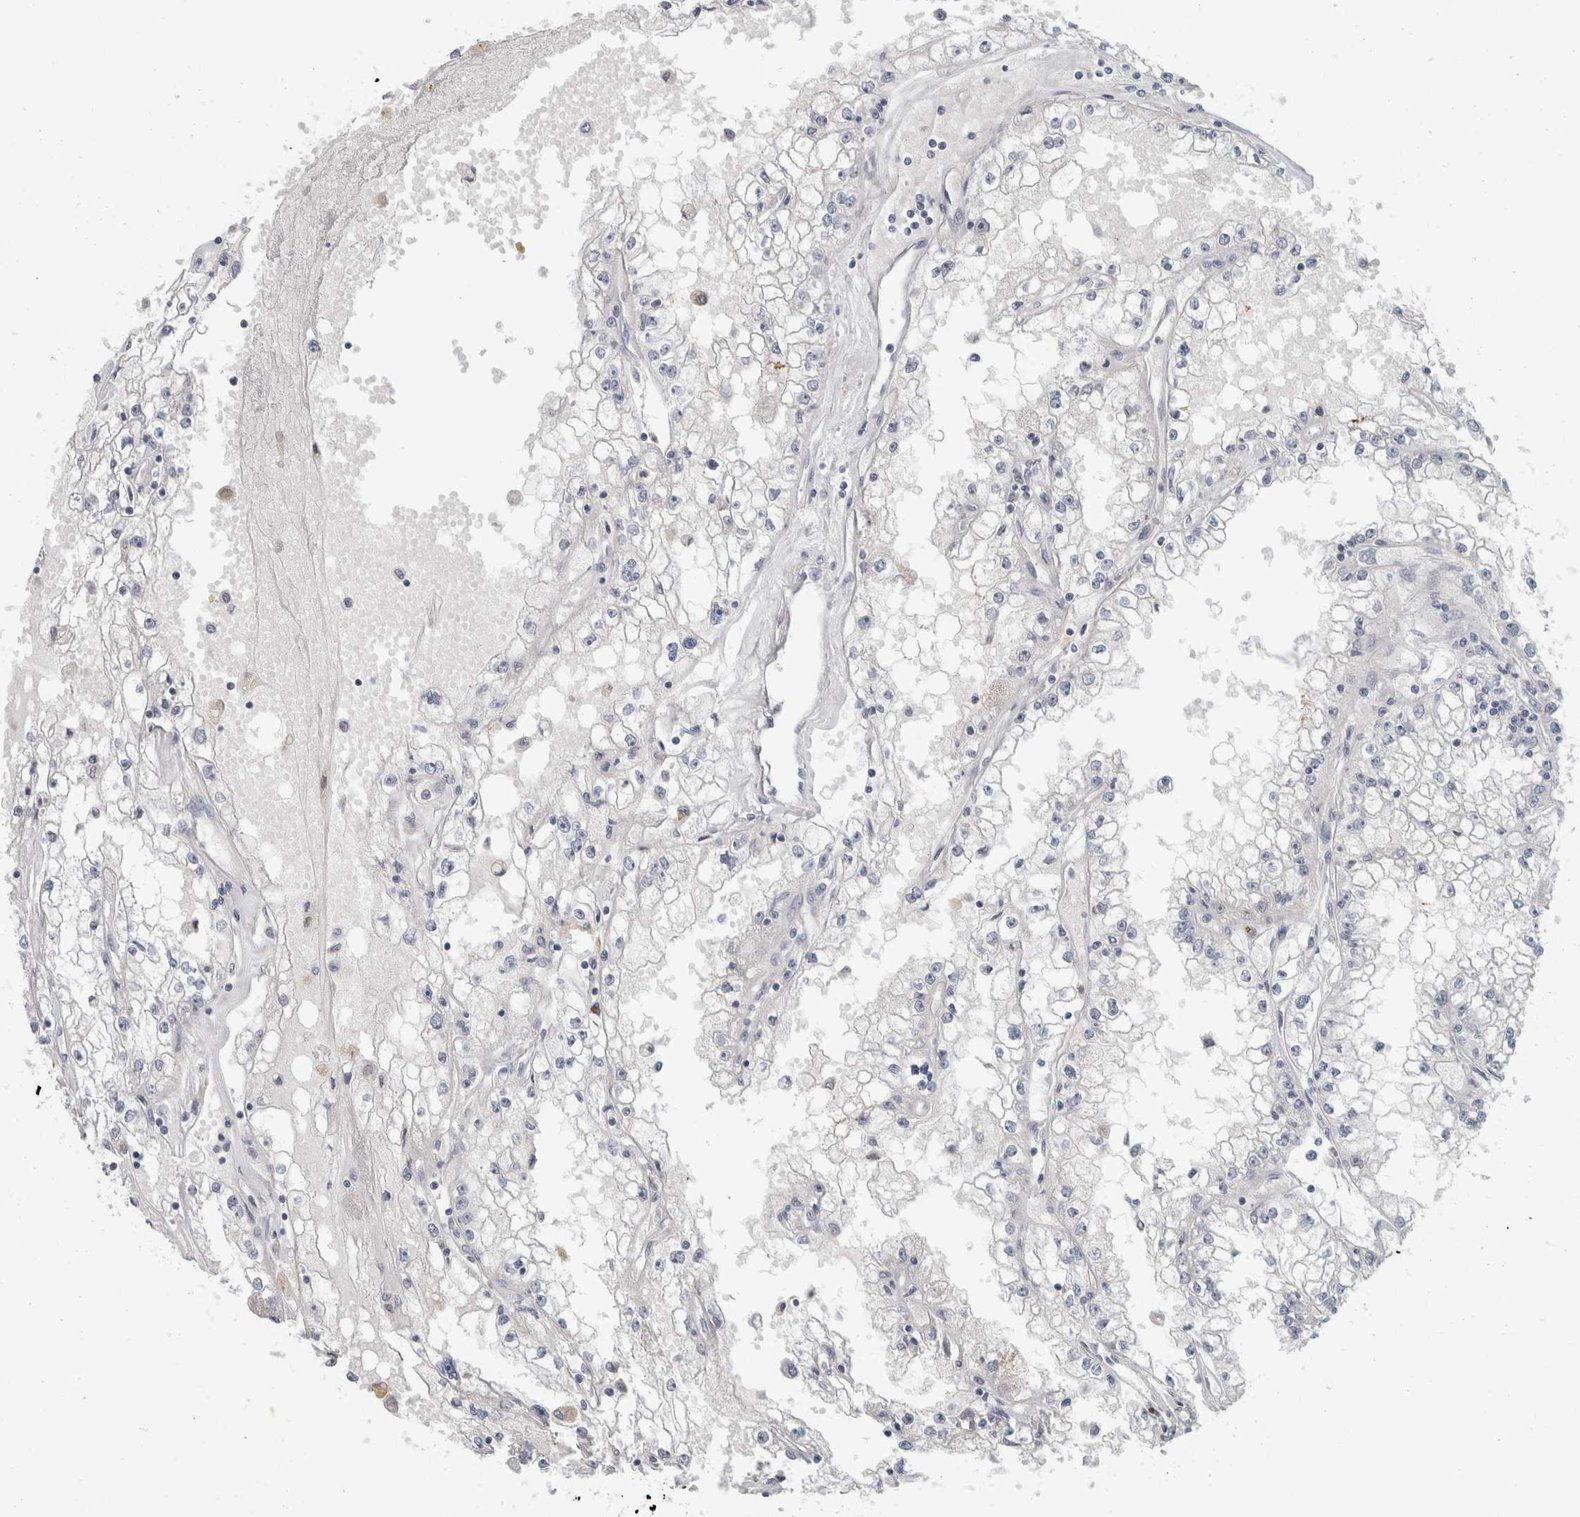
{"staining": {"intensity": "negative", "quantity": "none", "location": "none"}, "tissue": "renal cancer", "cell_type": "Tumor cells", "image_type": "cancer", "snomed": [{"axis": "morphology", "description": "Adenocarcinoma, NOS"}, {"axis": "topography", "description": "Kidney"}], "caption": "DAB immunohistochemical staining of human adenocarcinoma (renal) exhibits no significant staining in tumor cells.", "gene": "ZNF770", "patient": {"sex": "male", "age": 56}}